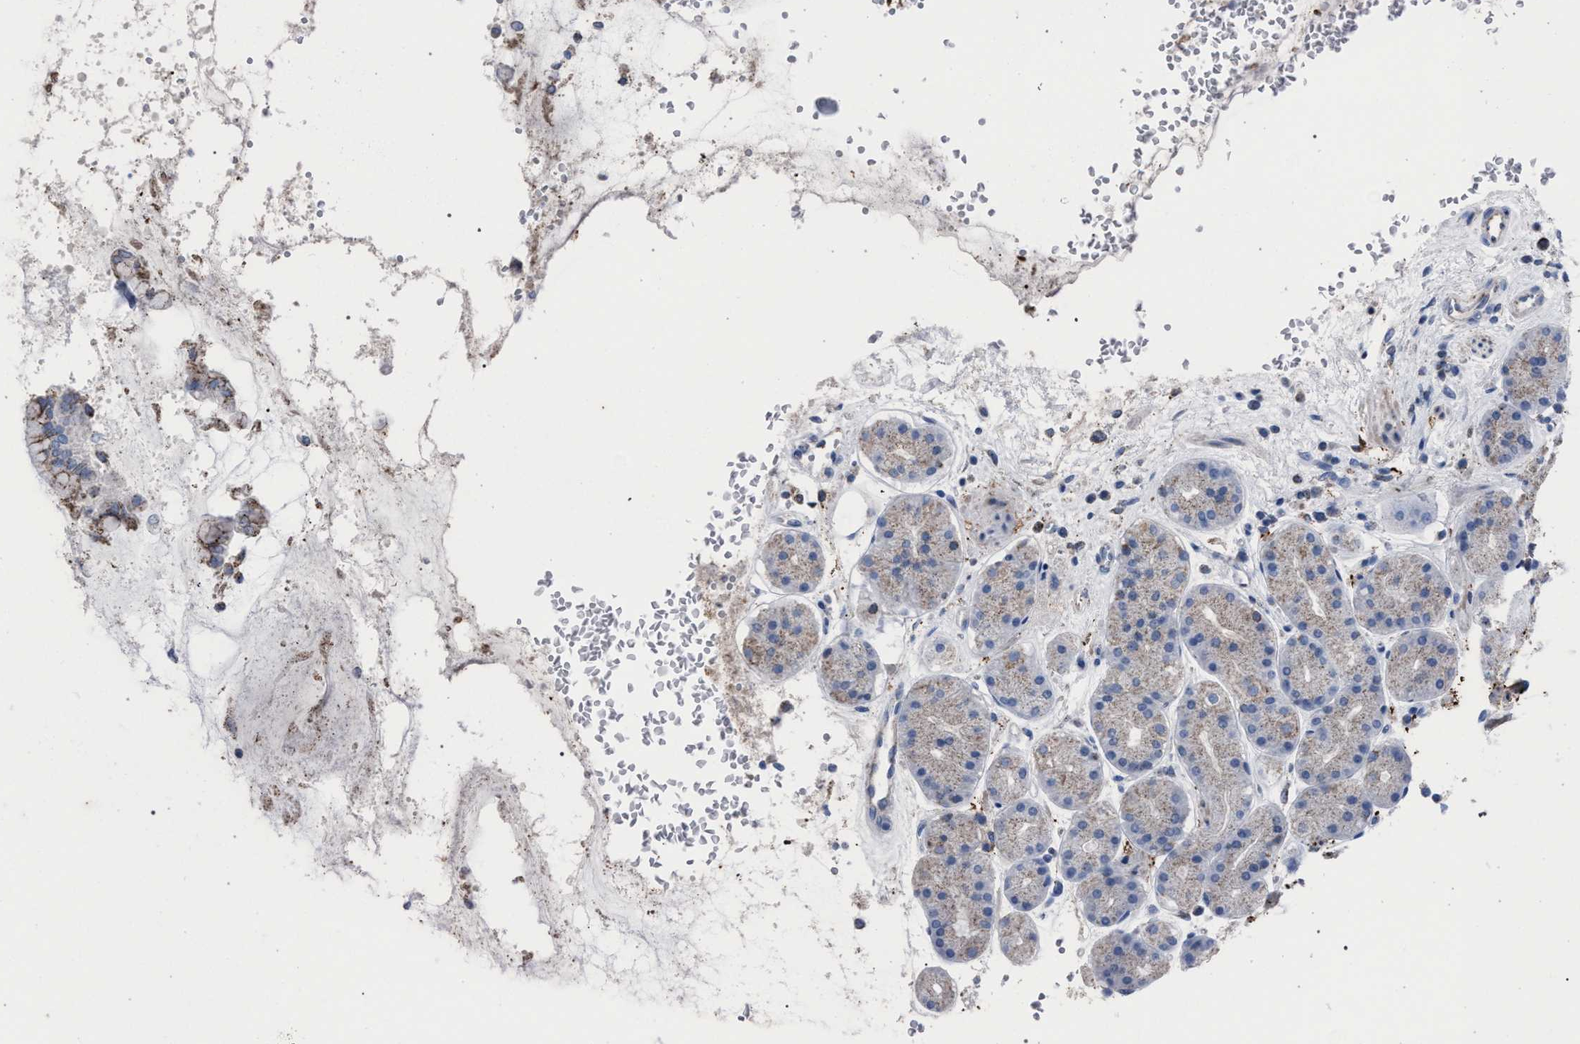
{"staining": {"intensity": "moderate", "quantity": "25%-75%", "location": "cytoplasmic/membranous"}, "tissue": "stomach", "cell_type": "Glandular cells", "image_type": "normal", "snomed": [{"axis": "morphology", "description": "Normal tissue, NOS"}, {"axis": "topography", "description": "Stomach"}, {"axis": "topography", "description": "Stomach, lower"}], "caption": "Immunohistochemical staining of benign human stomach exhibits 25%-75% levels of moderate cytoplasmic/membranous protein expression in approximately 25%-75% of glandular cells.", "gene": "HSD17B4", "patient": {"sex": "female", "age": 56}}